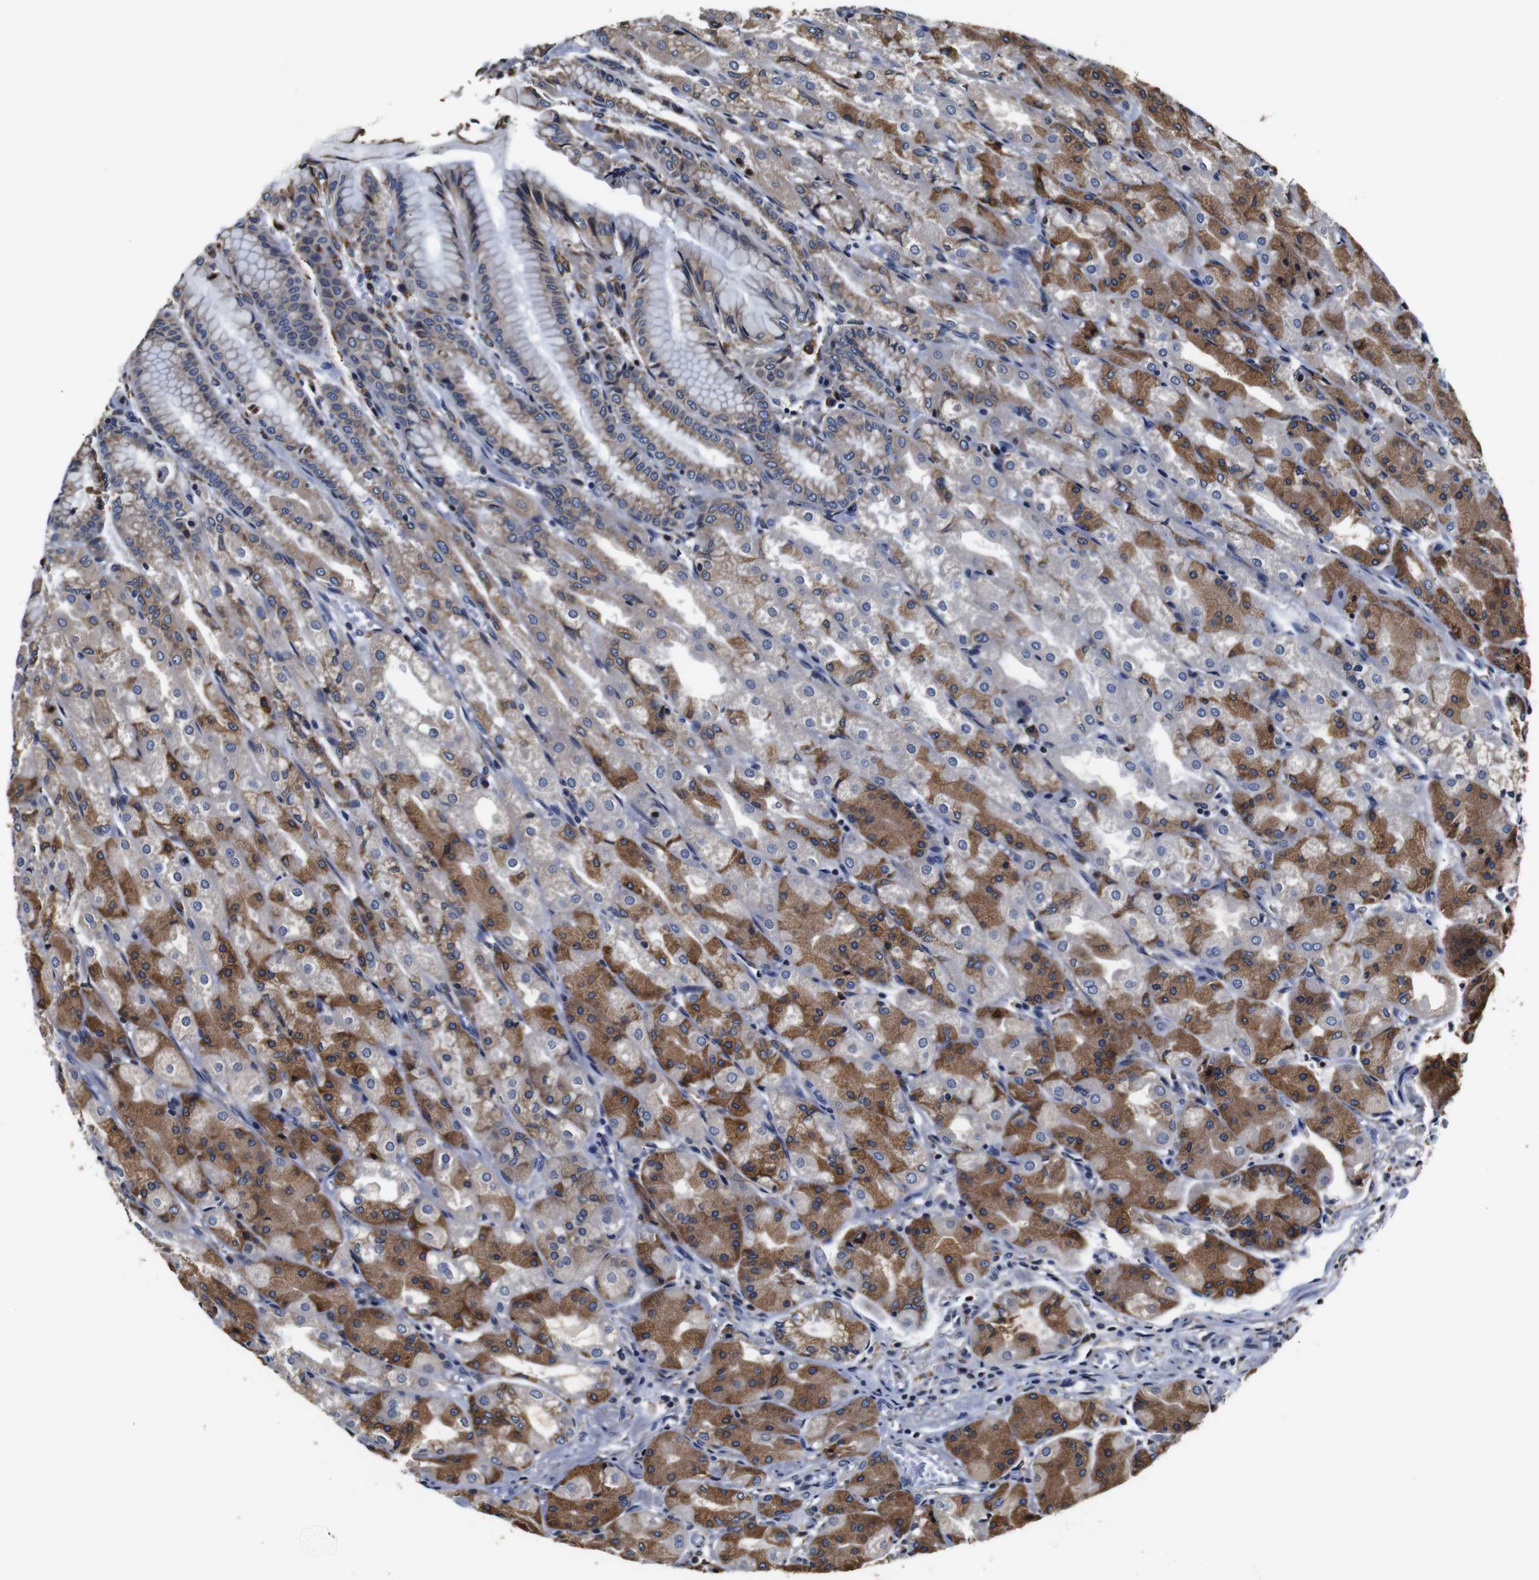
{"staining": {"intensity": "moderate", "quantity": "25%-75%", "location": "cytoplasmic/membranous"}, "tissue": "stomach", "cell_type": "Glandular cells", "image_type": "normal", "snomed": [{"axis": "morphology", "description": "Normal tissue, NOS"}, {"axis": "topography", "description": "Stomach, upper"}], "caption": "This photomicrograph displays IHC staining of unremarkable stomach, with medium moderate cytoplasmic/membranous staining in approximately 25%-75% of glandular cells.", "gene": "PPIB", "patient": {"sex": "male", "age": 72}}